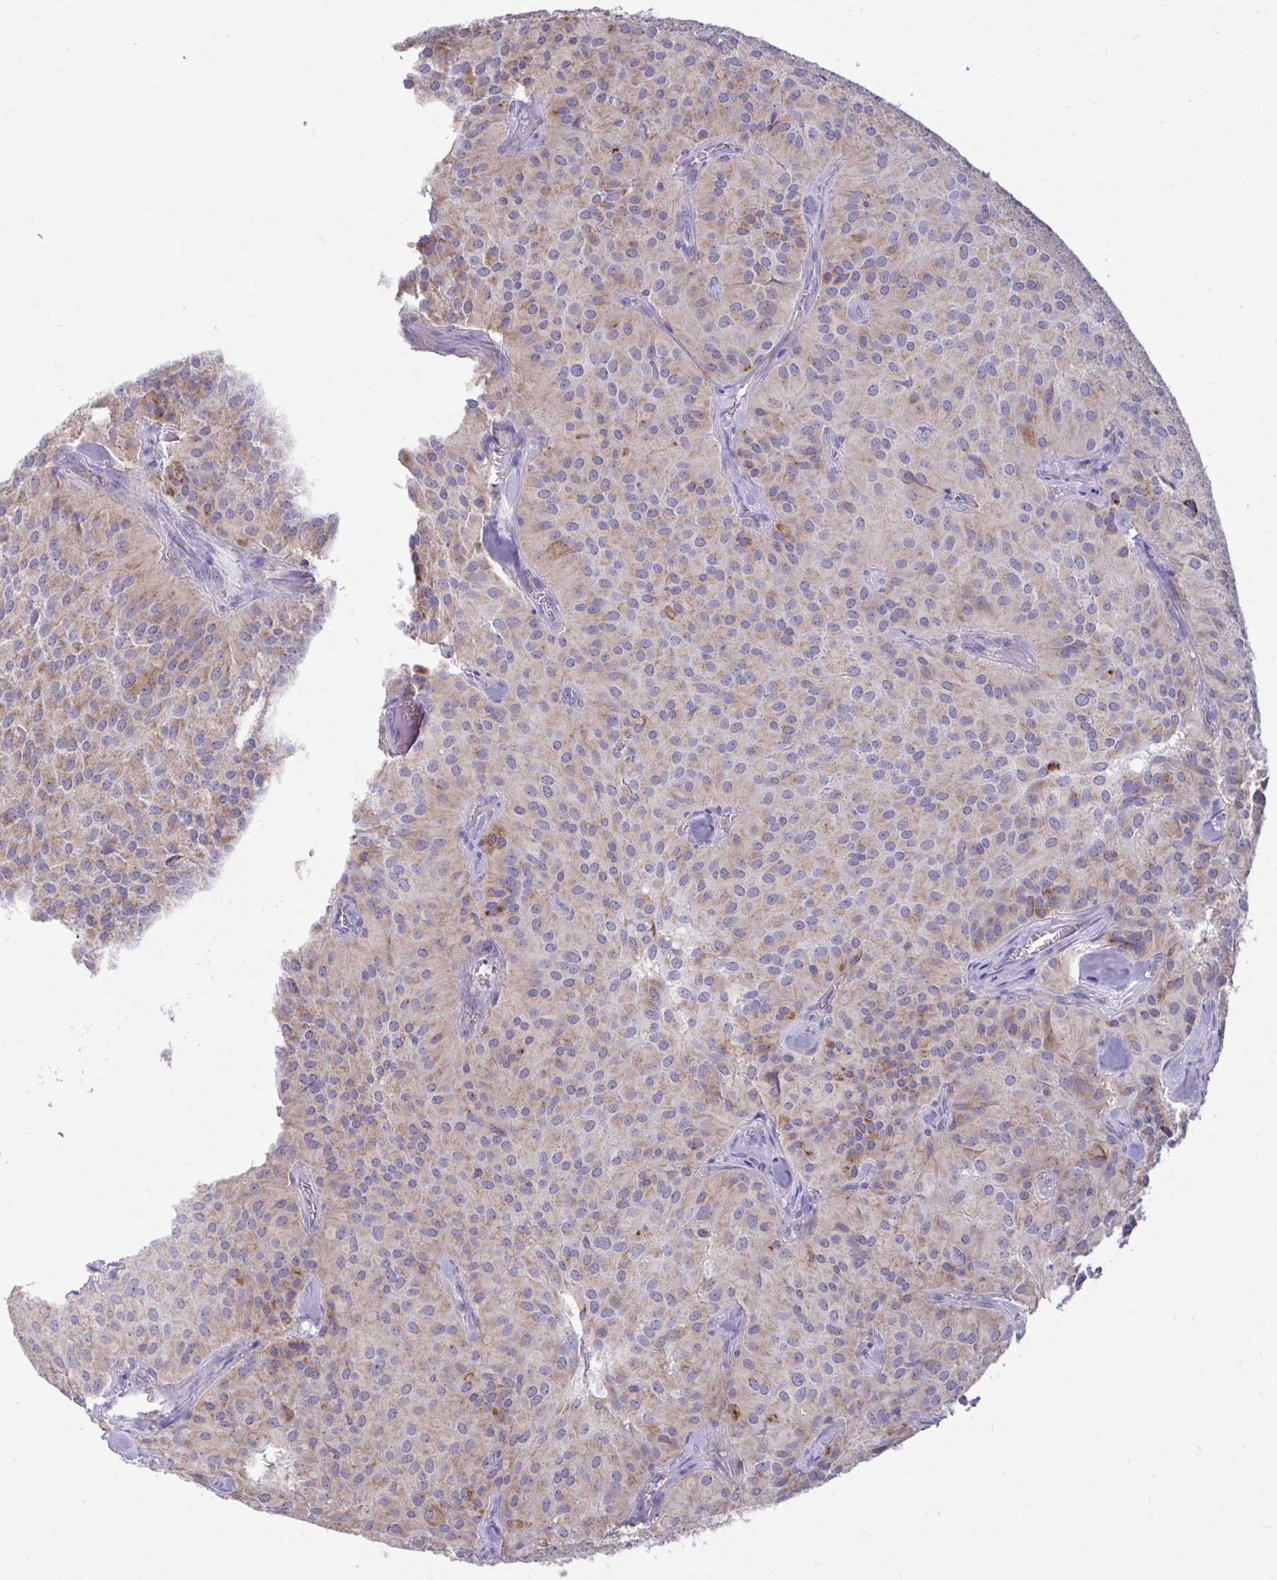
{"staining": {"intensity": "weak", "quantity": ">75%", "location": "cytoplasmic/membranous"}, "tissue": "glioma", "cell_type": "Tumor cells", "image_type": "cancer", "snomed": [{"axis": "morphology", "description": "Glioma, malignant, Low grade"}, {"axis": "topography", "description": "Brain"}], "caption": "The histopathology image shows immunohistochemical staining of glioma. There is weak cytoplasmic/membranous expression is appreciated in about >75% of tumor cells. (IHC, brightfield microscopy, high magnification).", "gene": "SARS2", "patient": {"sex": "male", "age": 42}}